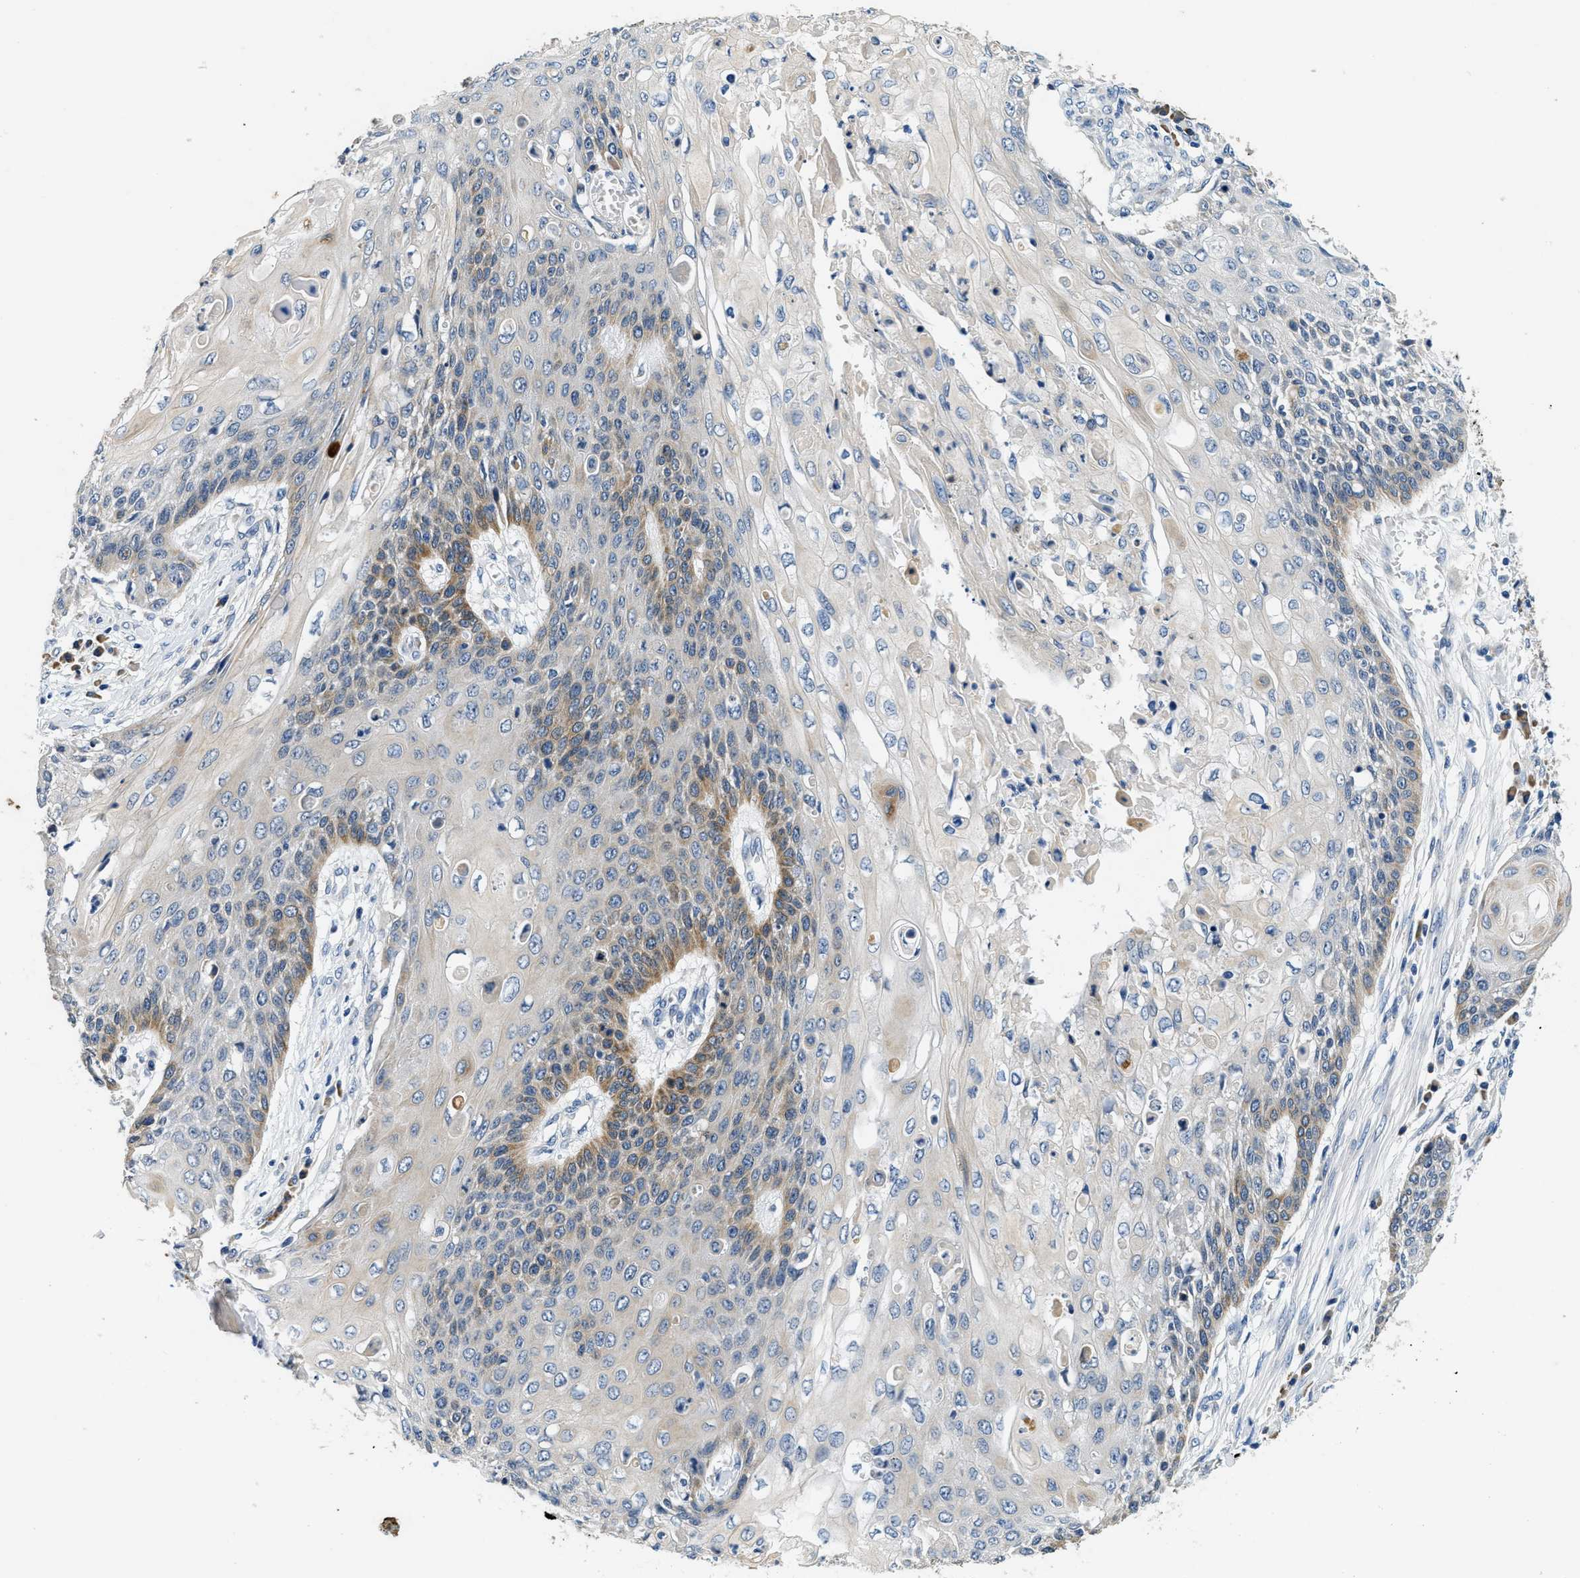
{"staining": {"intensity": "moderate", "quantity": "<25%", "location": "cytoplasmic/membranous"}, "tissue": "cervical cancer", "cell_type": "Tumor cells", "image_type": "cancer", "snomed": [{"axis": "morphology", "description": "Squamous cell carcinoma, NOS"}, {"axis": "topography", "description": "Cervix"}], "caption": "Immunohistochemical staining of human cervical cancer (squamous cell carcinoma) displays low levels of moderate cytoplasmic/membranous expression in about <25% of tumor cells.", "gene": "ALDH3A2", "patient": {"sex": "female", "age": 39}}